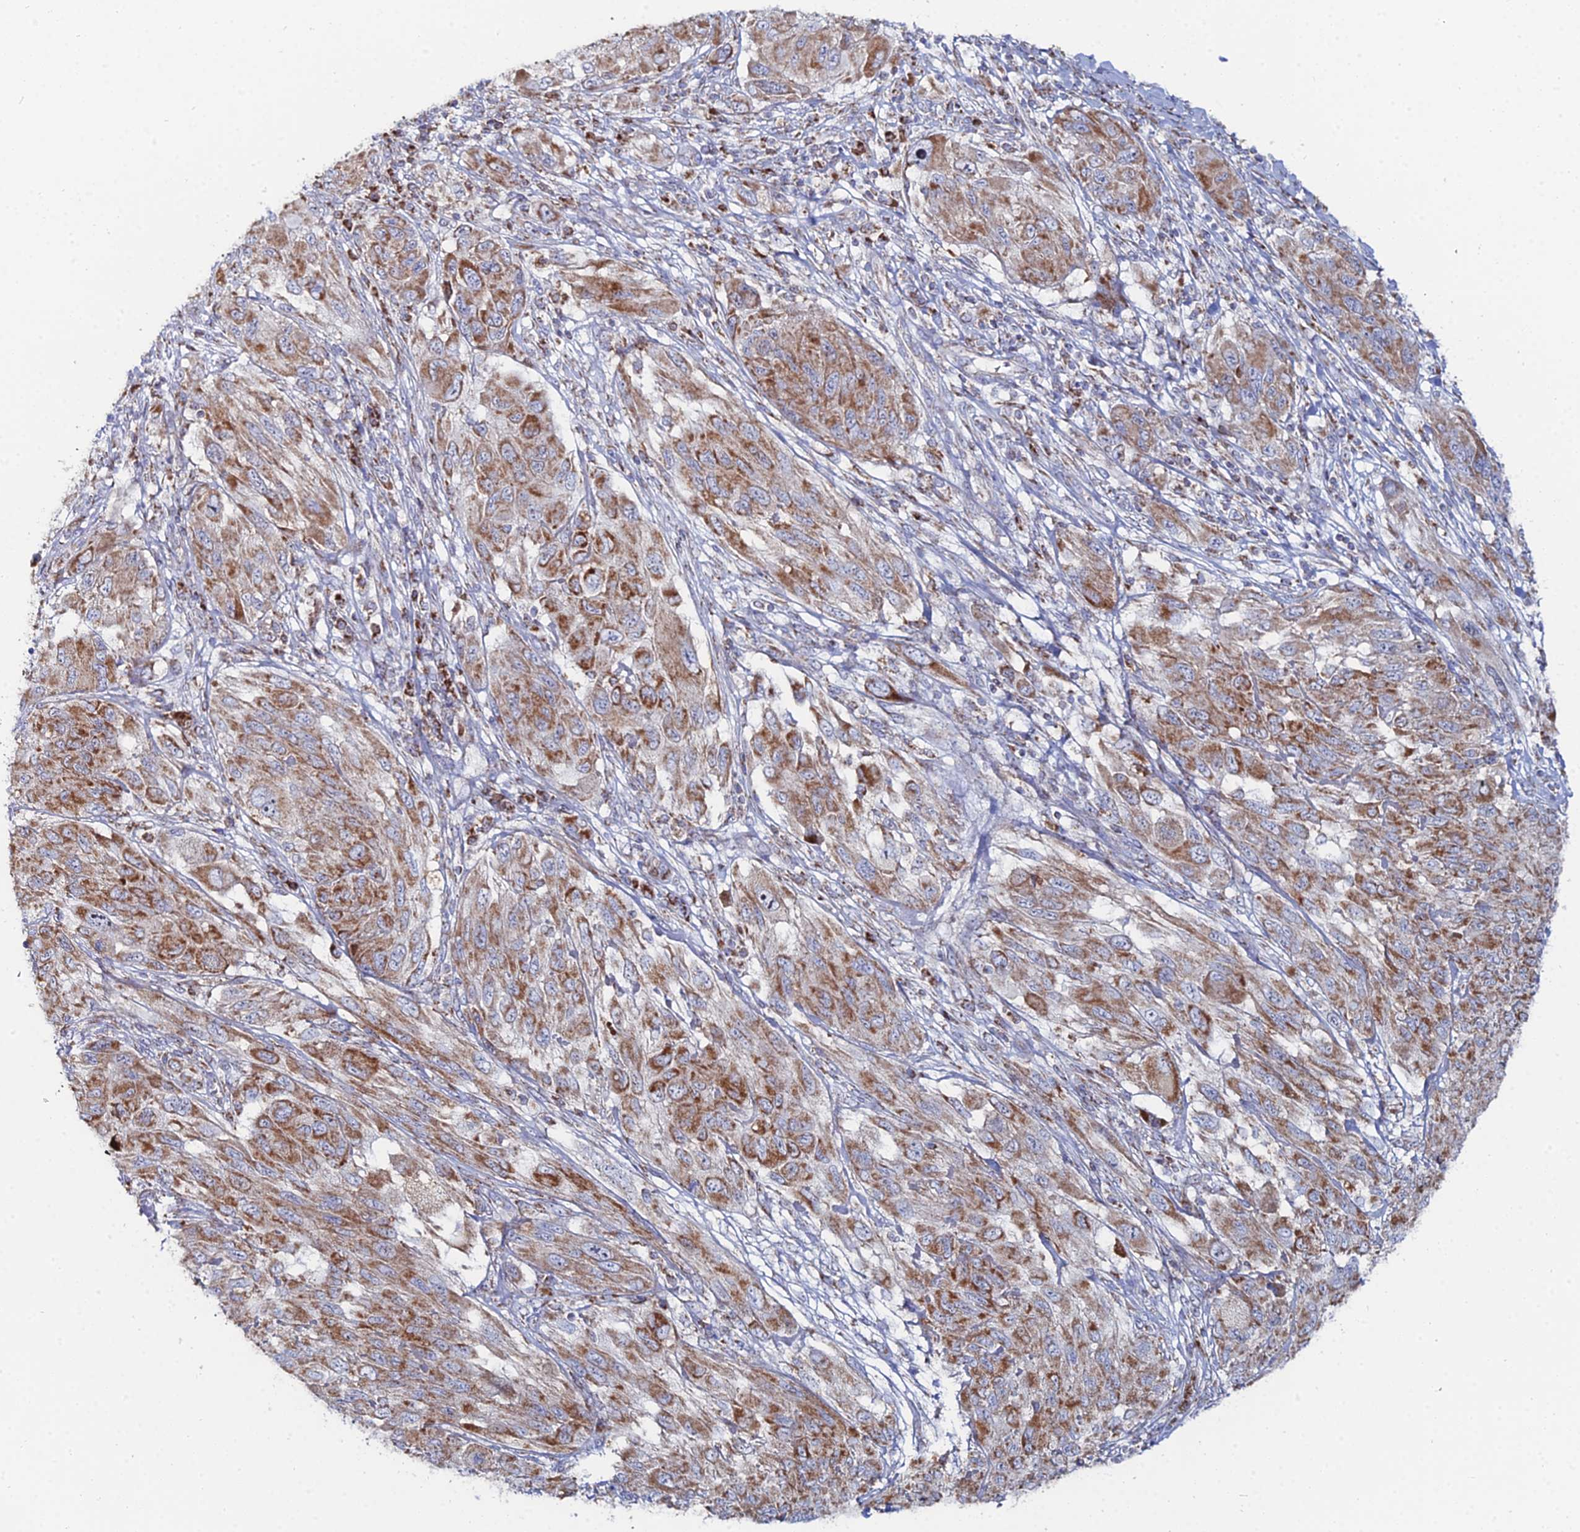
{"staining": {"intensity": "moderate", "quantity": ">75%", "location": "cytoplasmic/membranous"}, "tissue": "melanoma", "cell_type": "Tumor cells", "image_type": "cancer", "snomed": [{"axis": "morphology", "description": "Malignant melanoma, NOS"}, {"axis": "topography", "description": "Skin"}], "caption": "This histopathology image demonstrates immunohistochemistry (IHC) staining of malignant melanoma, with medium moderate cytoplasmic/membranous positivity in about >75% of tumor cells.", "gene": "MPC1", "patient": {"sex": "female", "age": 91}}